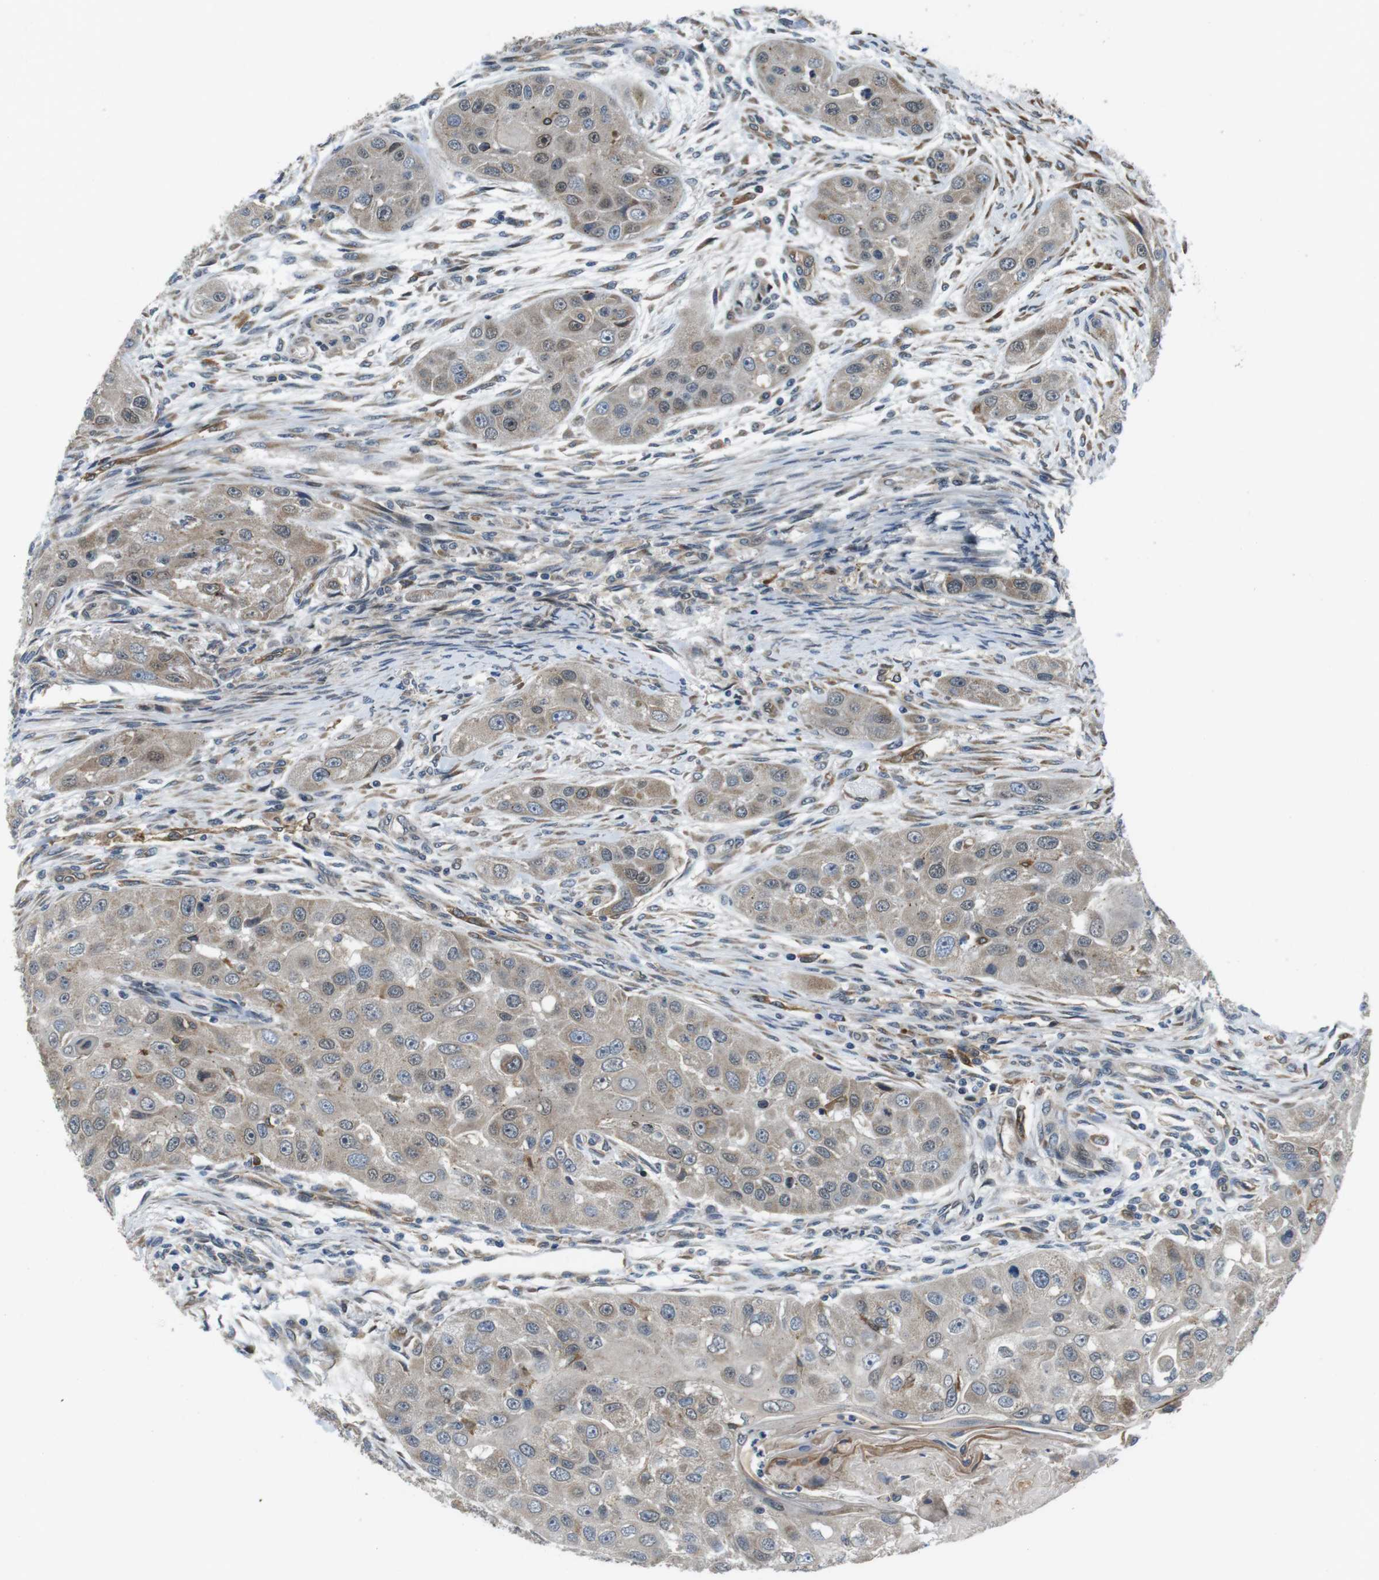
{"staining": {"intensity": "weak", "quantity": "<25%", "location": "cytoplasmic/membranous,nuclear"}, "tissue": "head and neck cancer", "cell_type": "Tumor cells", "image_type": "cancer", "snomed": [{"axis": "morphology", "description": "Normal tissue, NOS"}, {"axis": "morphology", "description": "Squamous cell carcinoma, NOS"}, {"axis": "topography", "description": "Skeletal muscle"}, {"axis": "topography", "description": "Head-Neck"}], "caption": "Tumor cells show no significant staining in squamous cell carcinoma (head and neck).", "gene": "PALD1", "patient": {"sex": "male", "age": 51}}